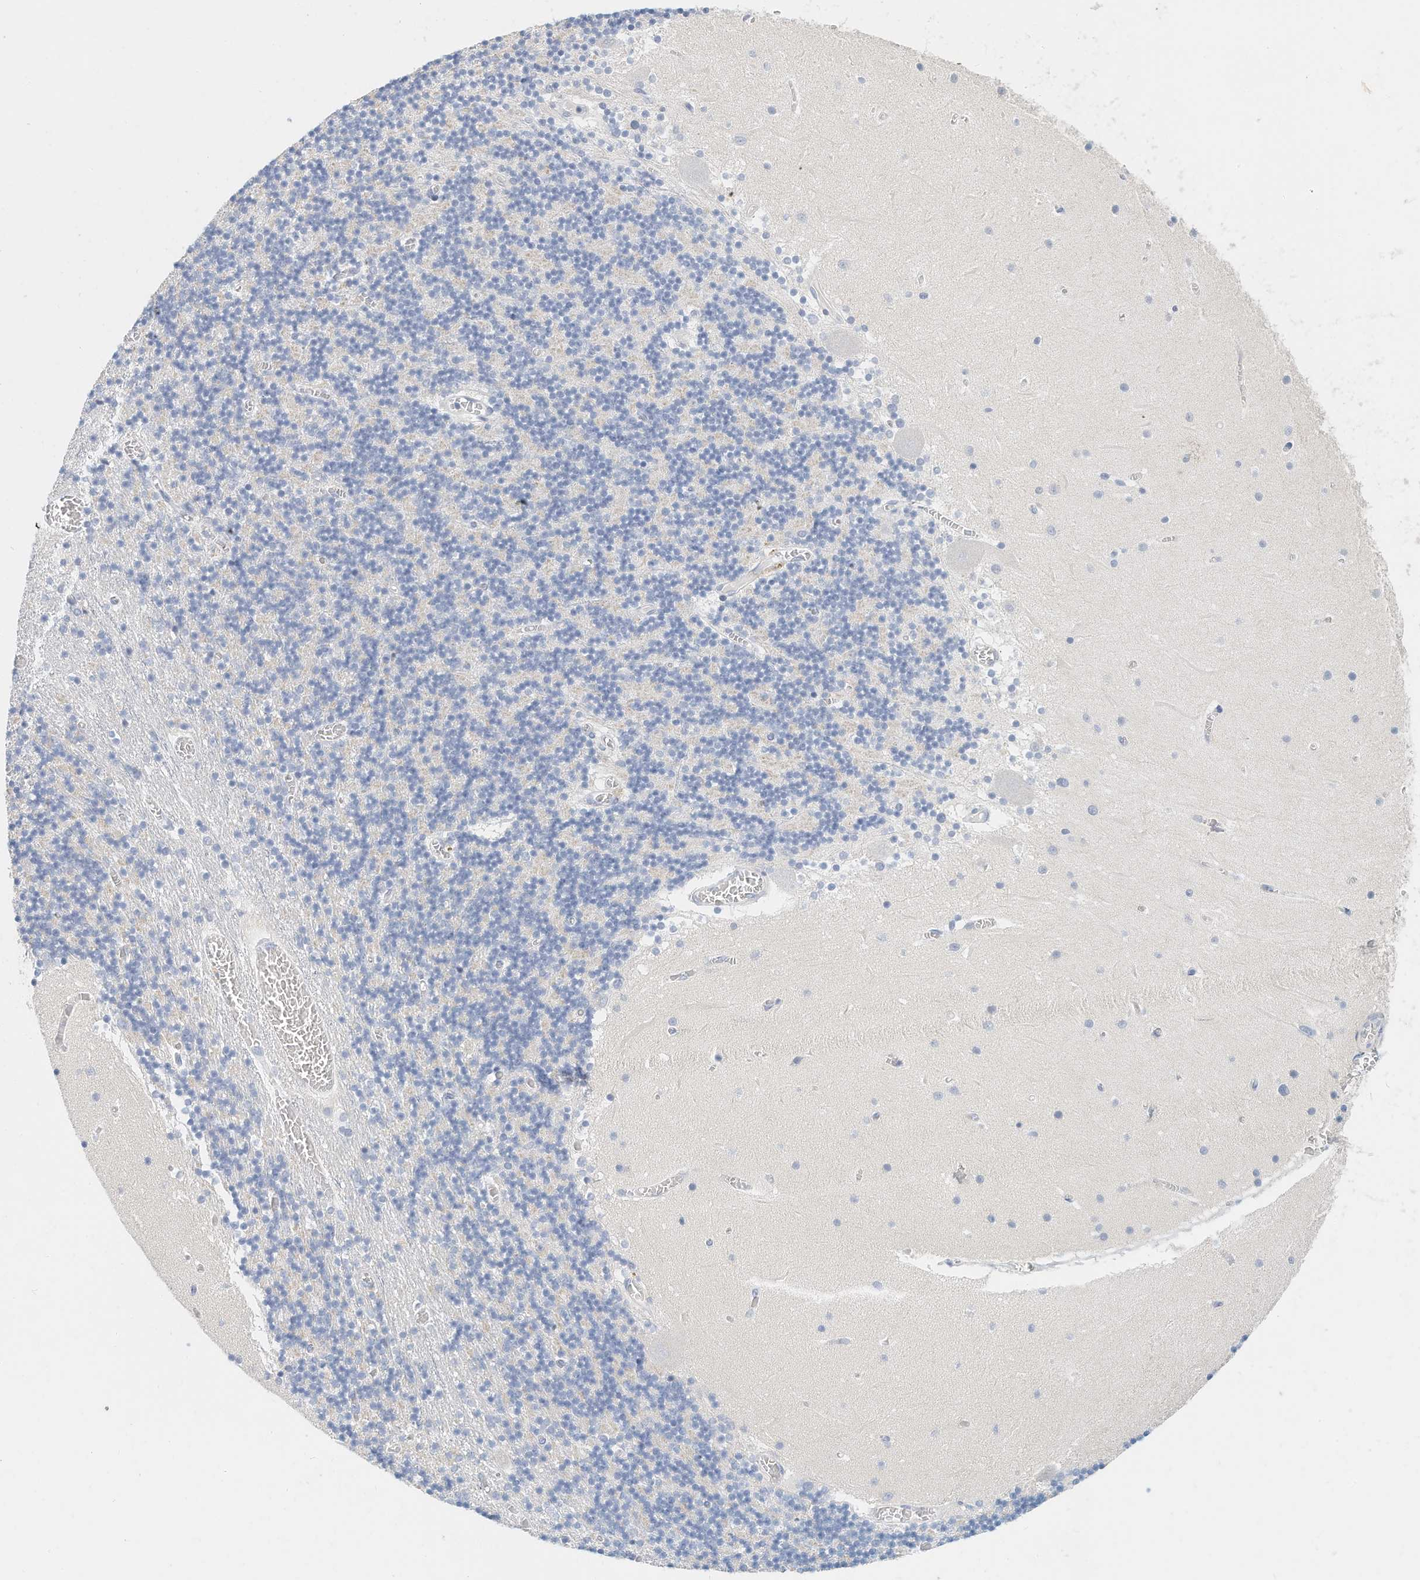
{"staining": {"intensity": "negative", "quantity": "none", "location": "none"}, "tissue": "cerebellum", "cell_type": "Cells in granular layer", "image_type": "normal", "snomed": [{"axis": "morphology", "description": "Normal tissue, NOS"}, {"axis": "topography", "description": "Cerebellum"}], "caption": "Immunohistochemical staining of normal cerebellum exhibits no significant expression in cells in granular layer.", "gene": "MICAL1", "patient": {"sex": "female", "age": 28}}